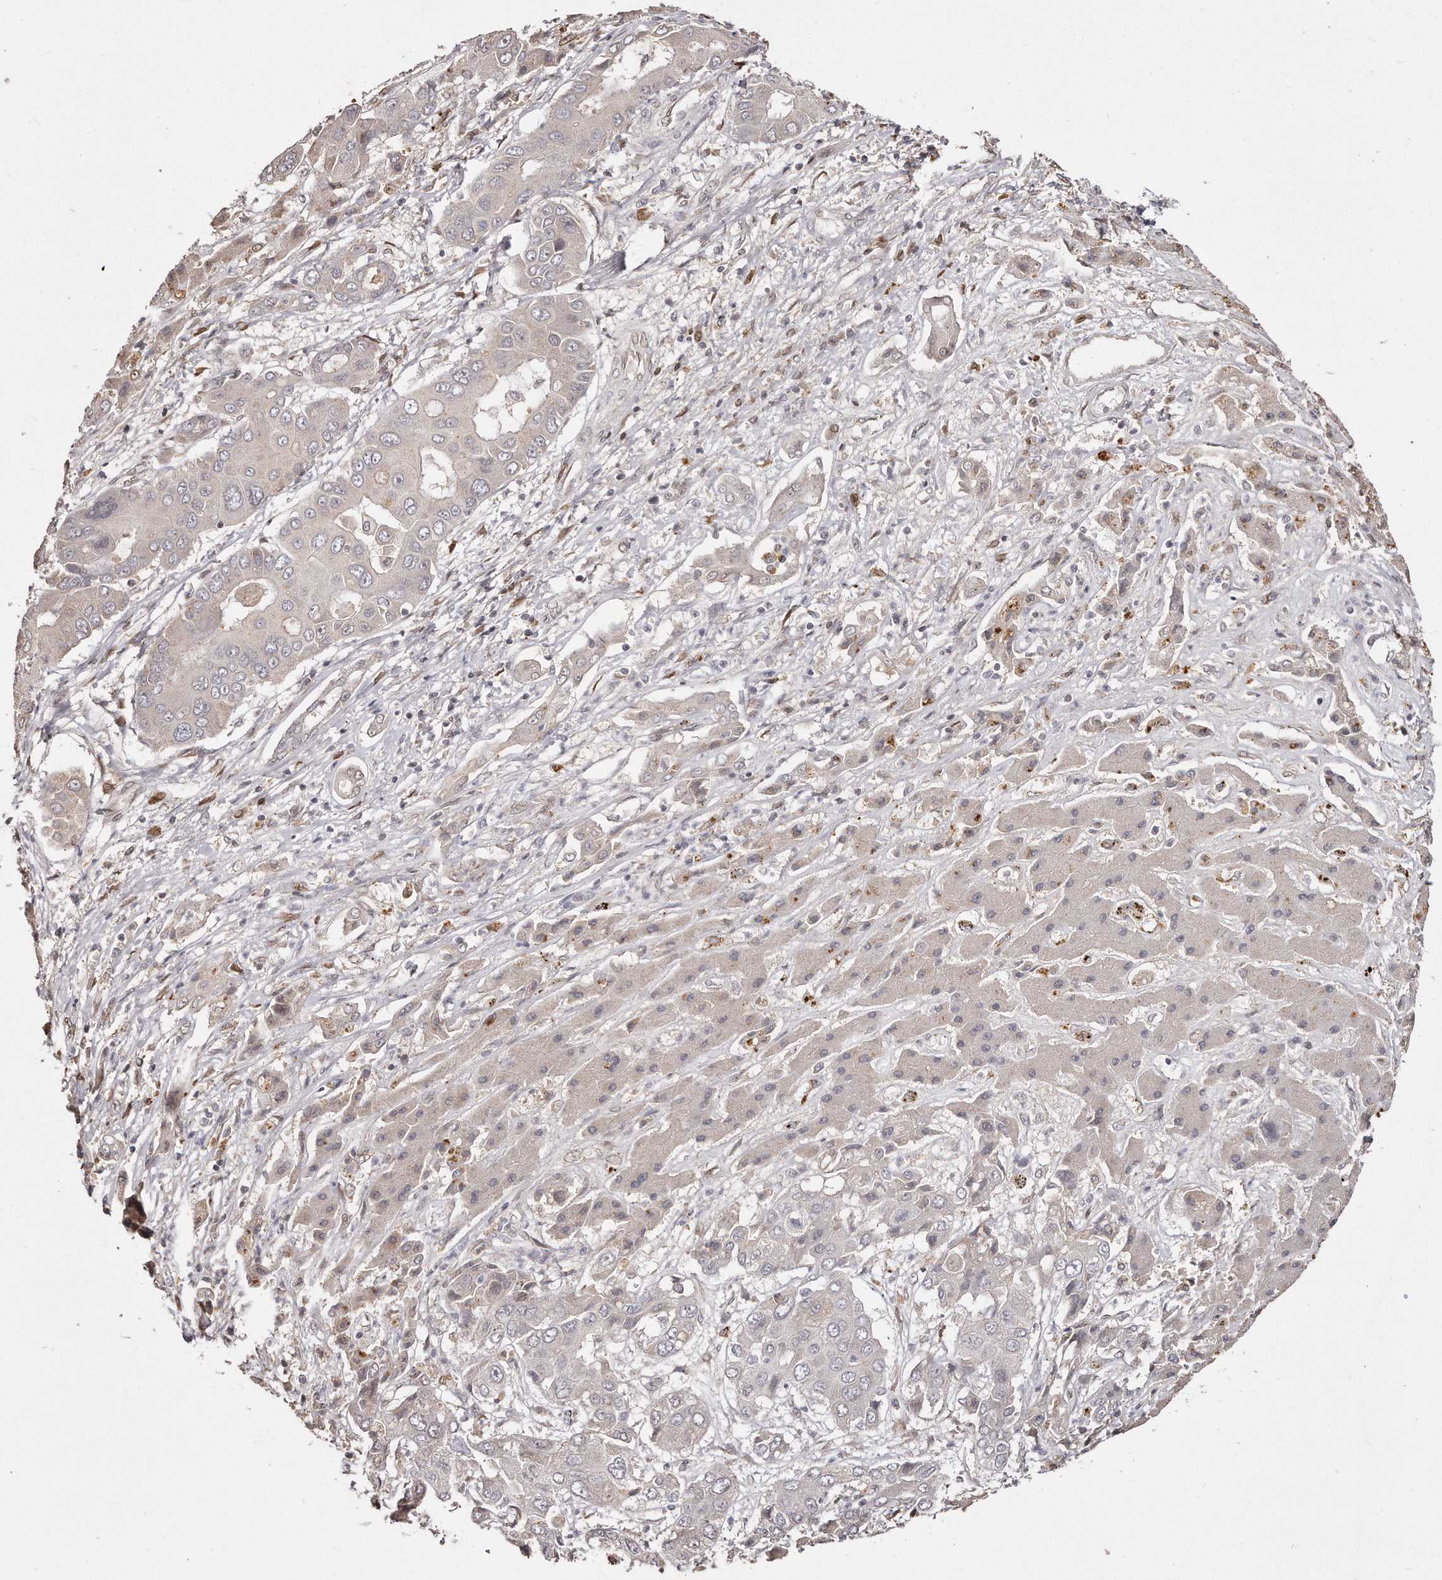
{"staining": {"intensity": "negative", "quantity": "none", "location": "none"}, "tissue": "liver cancer", "cell_type": "Tumor cells", "image_type": "cancer", "snomed": [{"axis": "morphology", "description": "Cholangiocarcinoma"}, {"axis": "topography", "description": "Liver"}], "caption": "DAB (3,3'-diaminobenzidine) immunohistochemical staining of liver cancer exhibits no significant staining in tumor cells.", "gene": "HASPIN", "patient": {"sex": "male", "age": 67}}